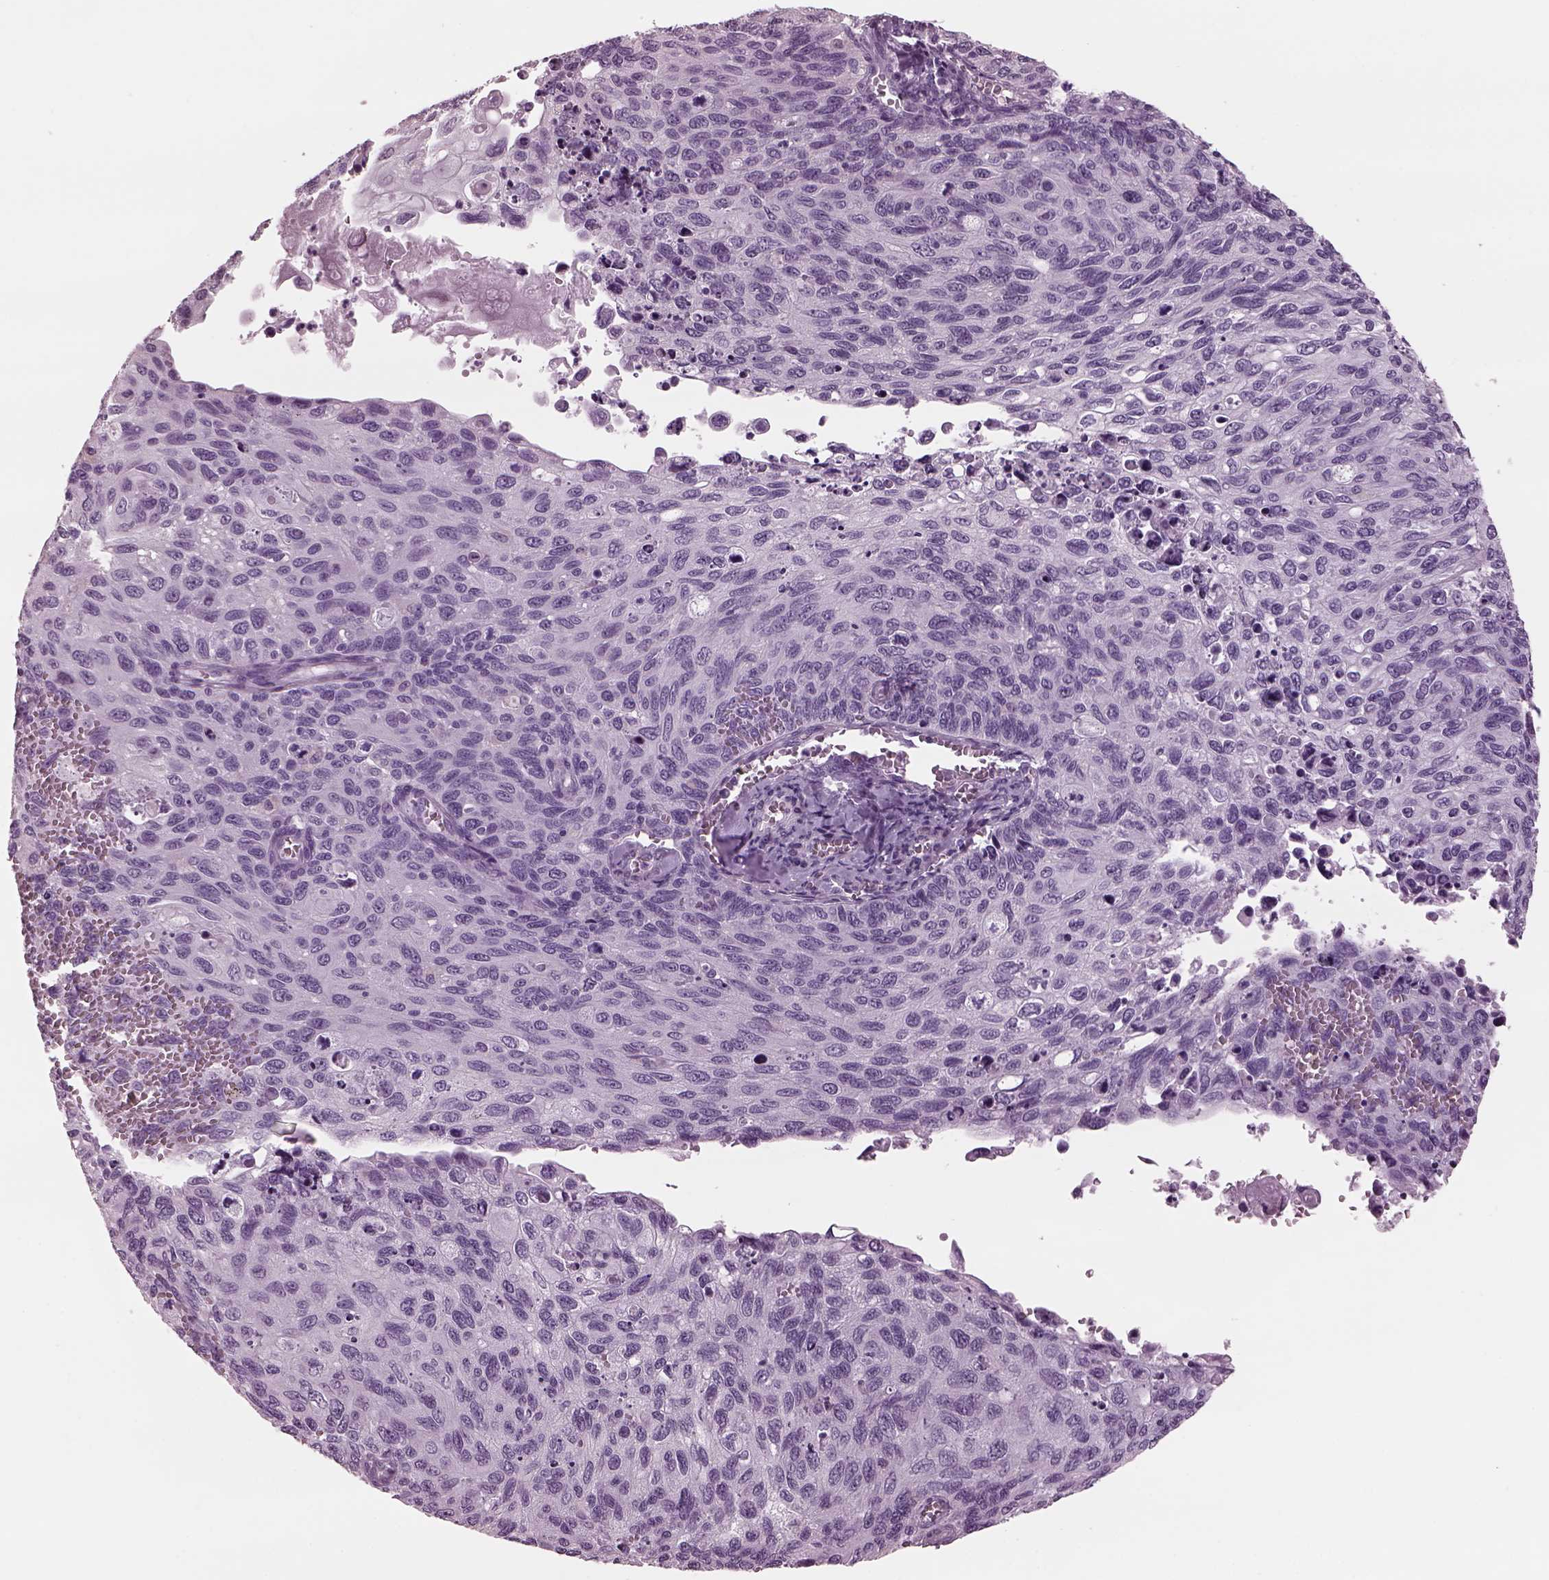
{"staining": {"intensity": "negative", "quantity": "none", "location": "none"}, "tissue": "cervical cancer", "cell_type": "Tumor cells", "image_type": "cancer", "snomed": [{"axis": "morphology", "description": "Squamous cell carcinoma, NOS"}, {"axis": "topography", "description": "Cervix"}], "caption": "Image shows no protein positivity in tumor cells of squamous cell carcinoma (cervical) tissue.", "gene": "TPPP2", "patient": {"sex": "female", "age": 70}}